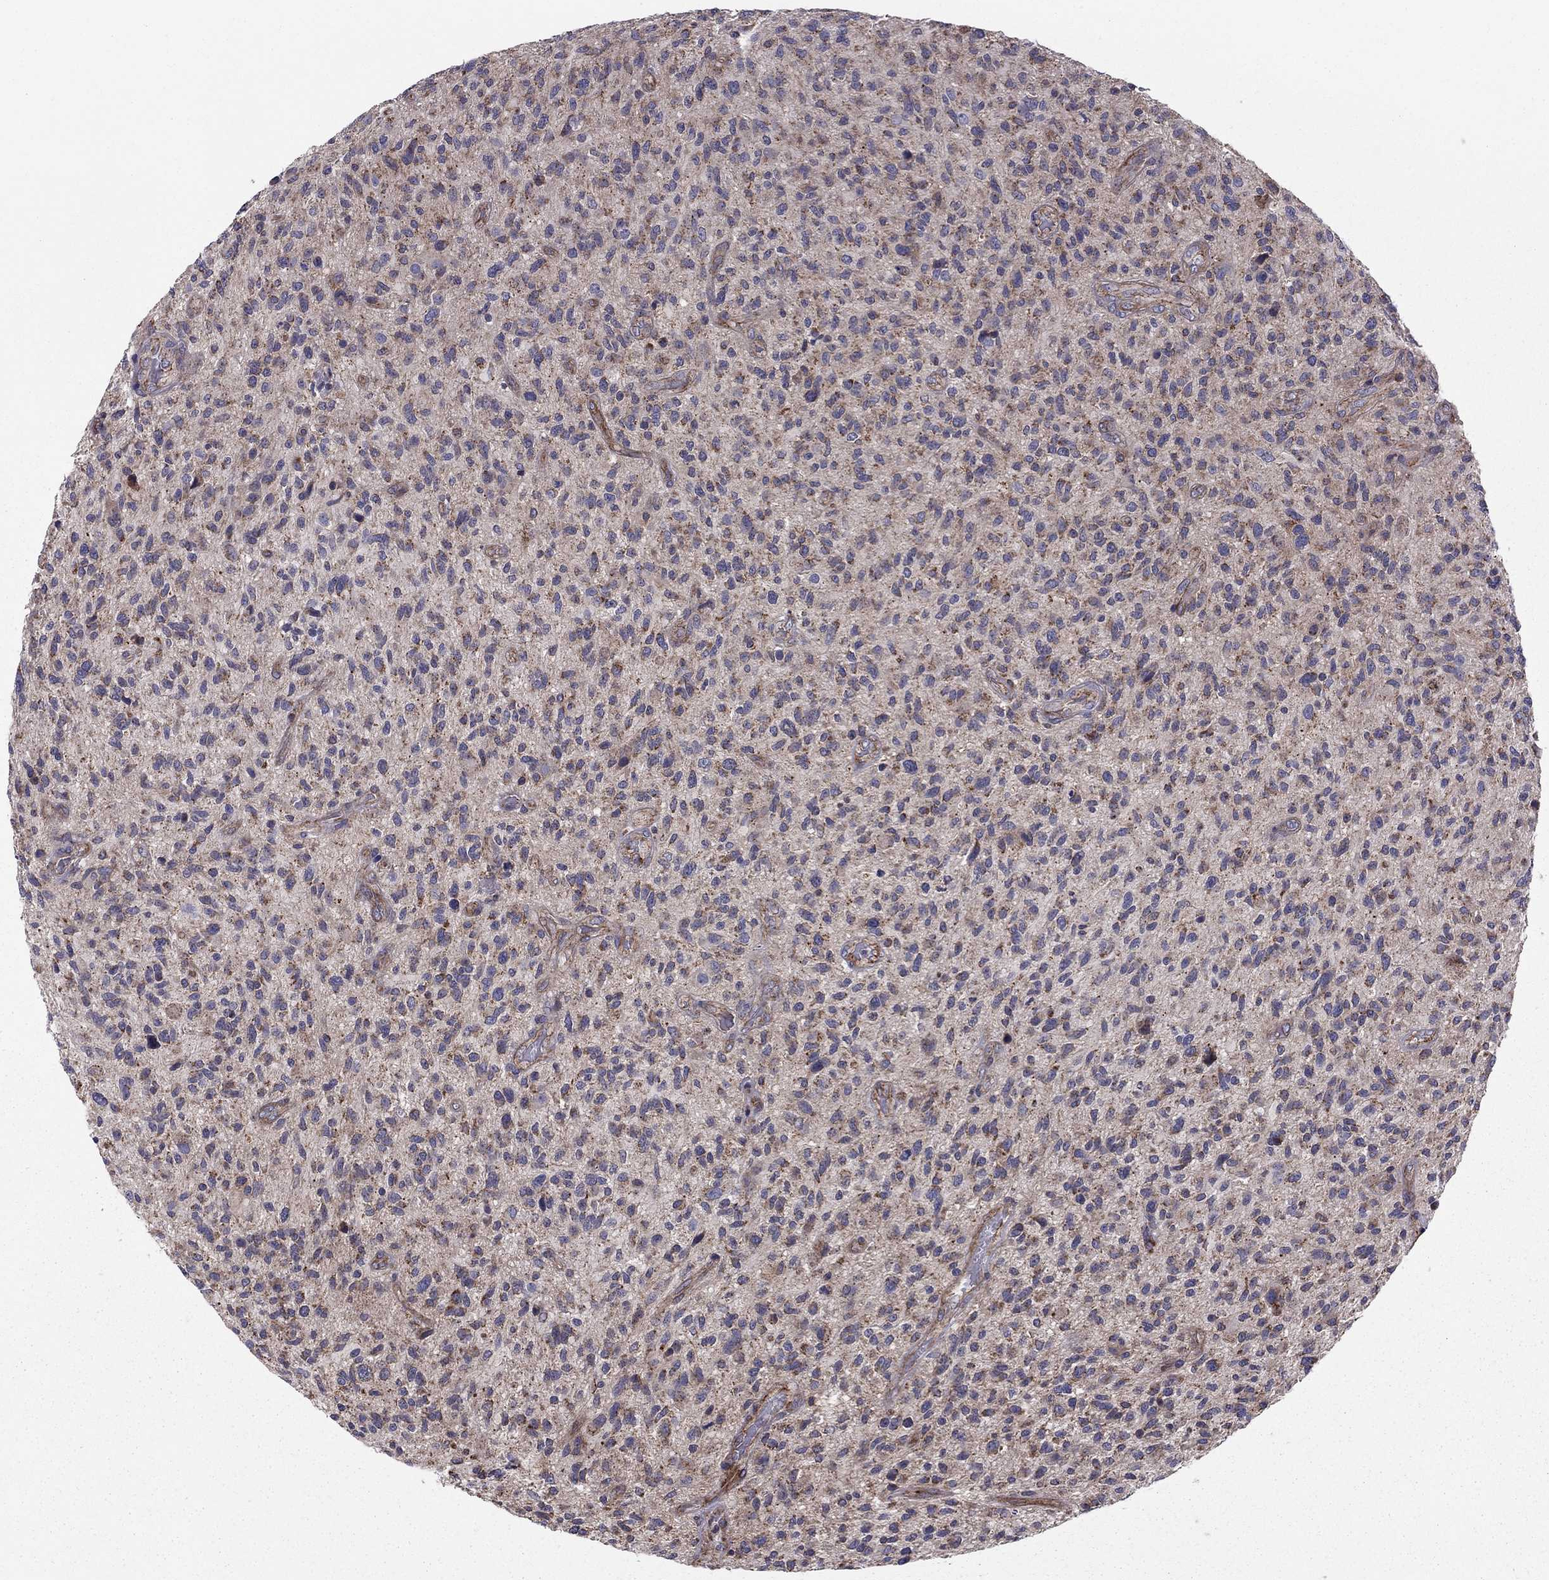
{"staining": {"intensity": "moderate", "quantity": "<25%", "location": "cytoplasmic/membranous"}, "tissue": "glioma", "cell_type": "Tumor cells", "image_type": "cancer", "snomed": [{"axis": "morphology", "description": "Glioma, malignant, High grade"}, {"axis": "topography", "description": "Brain"}], "caption": "Immunohistochemical staining of glioma demonstrates low levels of moderate cytoplasmic/membranous protein expression in about <25% of tumor cells.", "gene": "ALG6", "patient": {"sex": "male", "age": 47}}